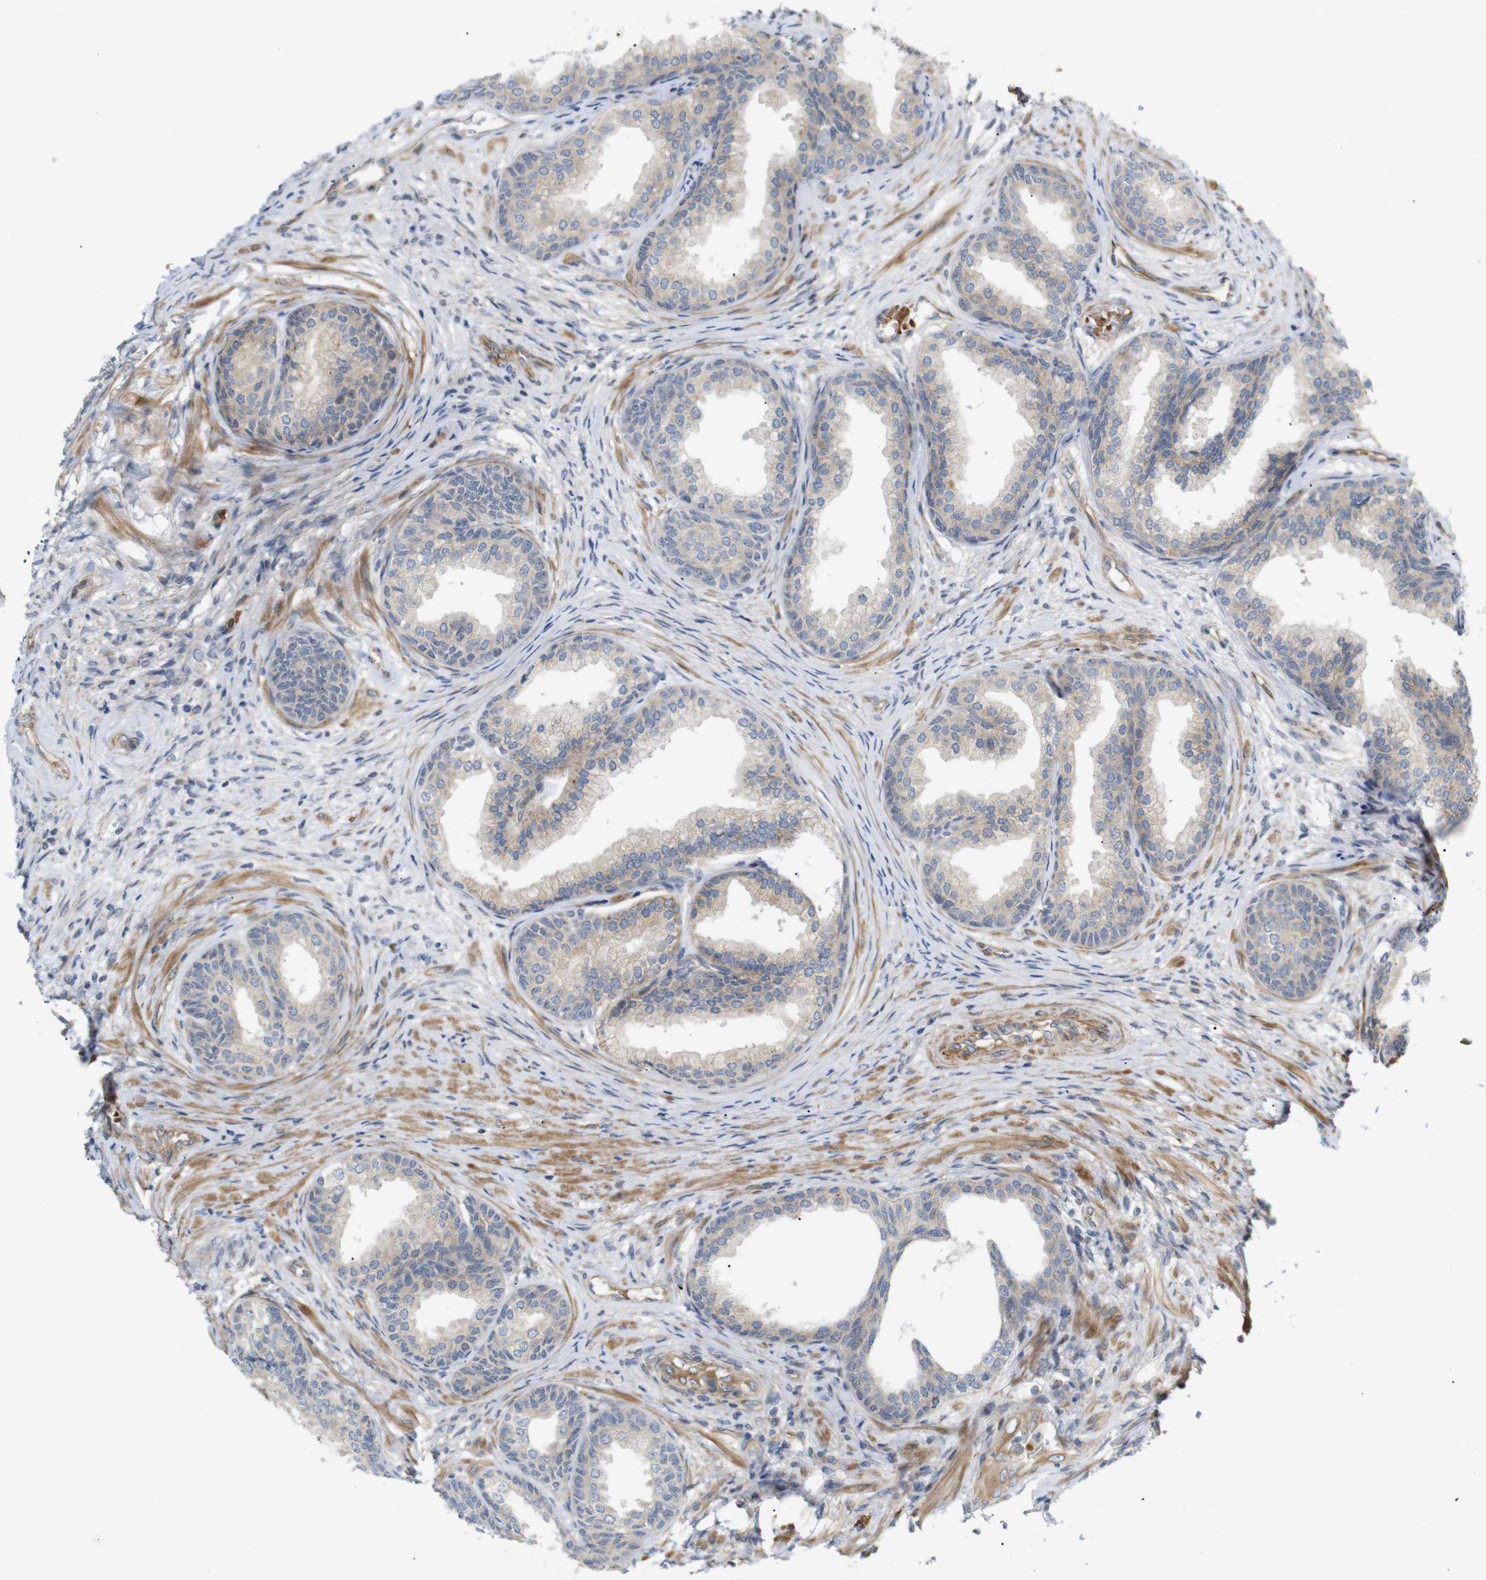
{"staining": {"intensity": "moderate", "quantity": "25%-75%", "location": "cytoplasmic/membranous"}, "tissue": "prostate", "cell_type": "Glandular cells", "image_type": "normal", "snomed": [{"axis": "morphology", "description": "Normal tissue, NOS"}, {"axis": "topography", "description": "Prostate"}], "caption": "A high-resolution micrograph shows immunohistochemistry (IHC) staining of normal prostate, which shows moderate cytoplasmic/membranous staining in about 25%-75% of glandular cells.", "gene": "RPTOR", "patient": {"sex": "male", "age": 76}}